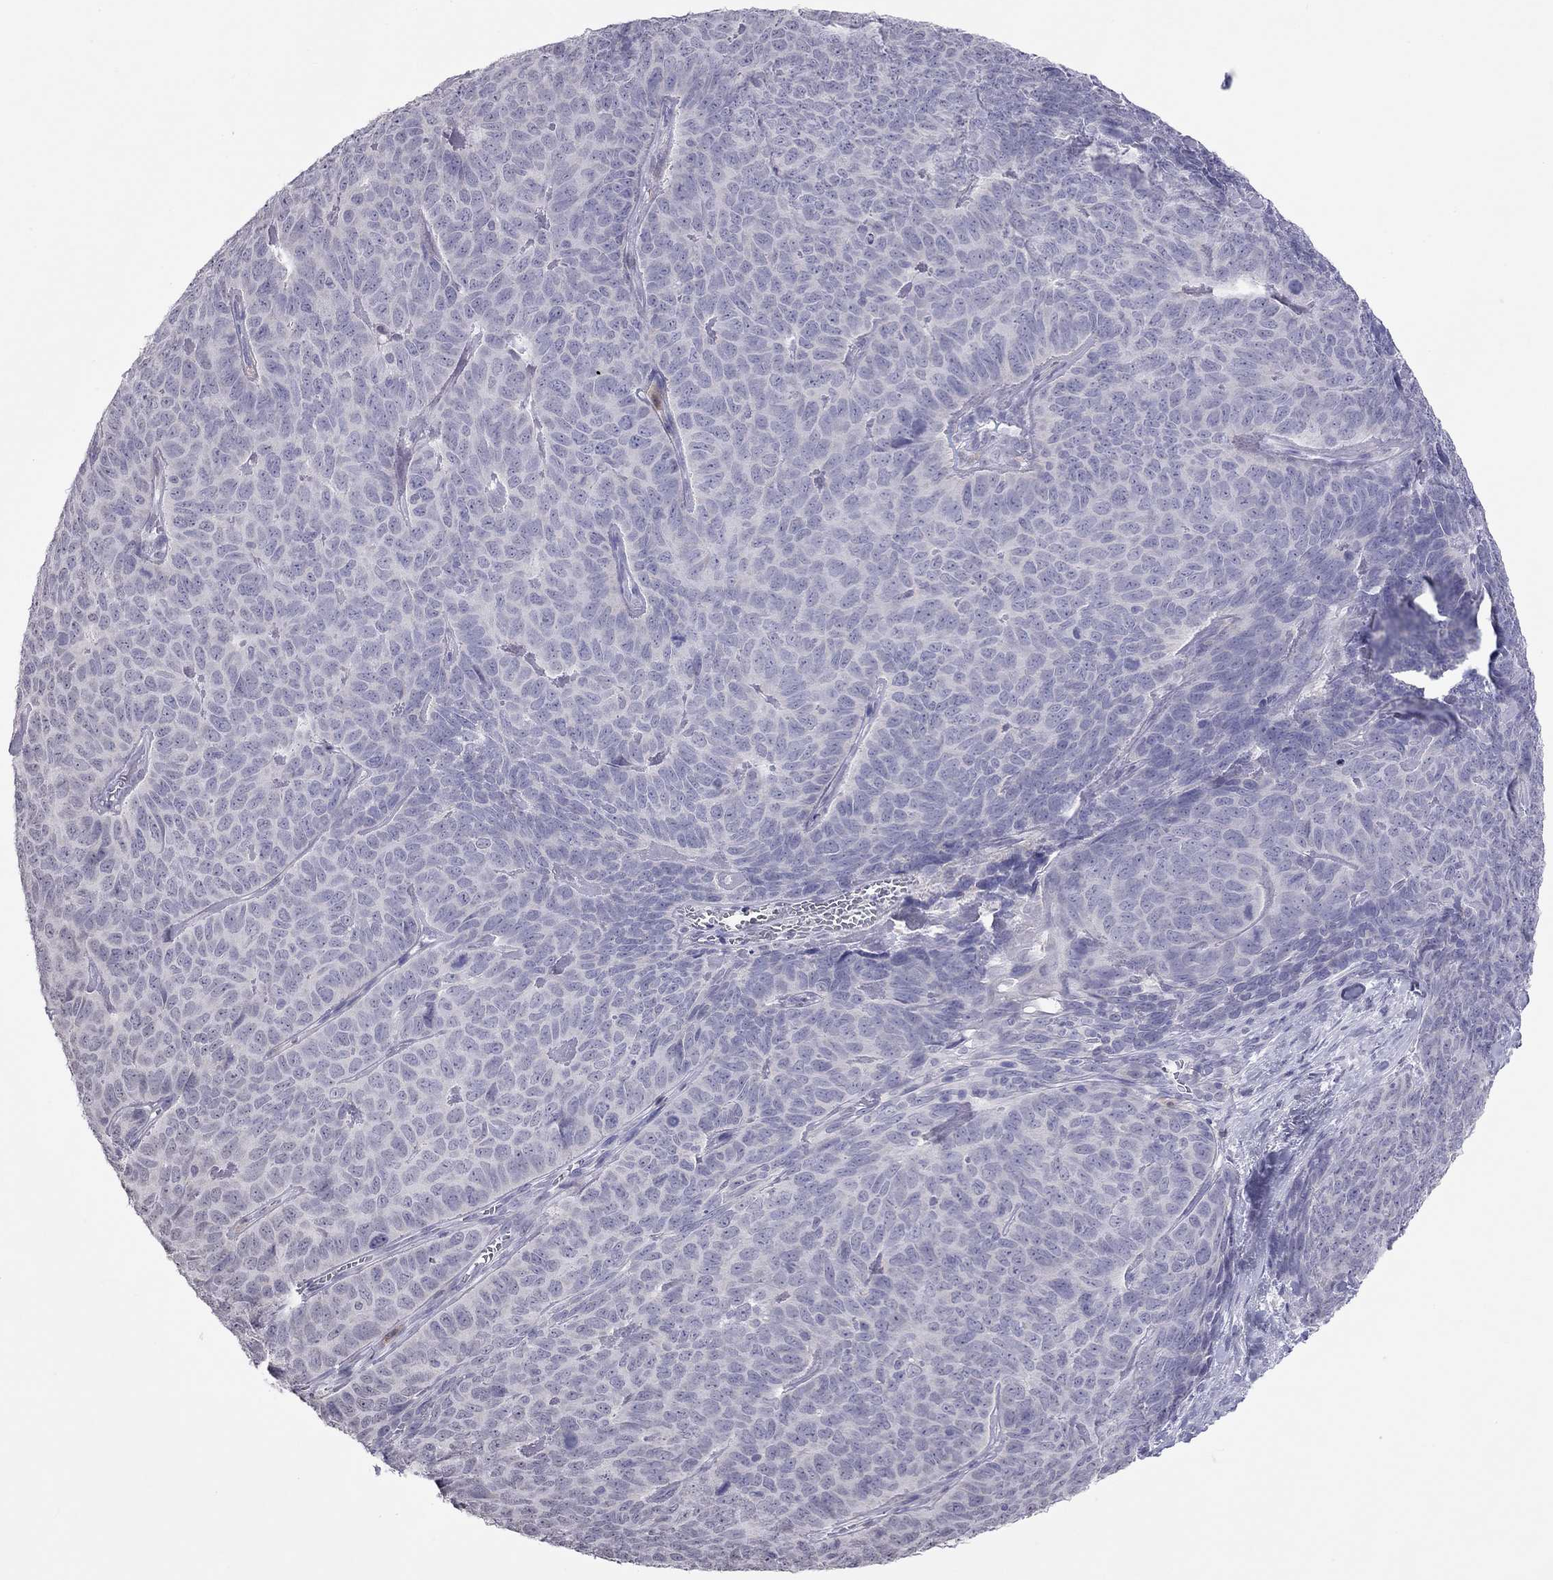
{"staining": {"intensity": "negative", "quantity": "none", "location": "none"}, "tissue": "skin cancer", "cell_type": "Tumor cells", "image_type": "cancer", "snomed": [{"axis": "morphology", "description": "Squamous cell carcinoma, NOS"}, {"axis": "topography", "description": "Skin"}, {"axis": "topography", "description": "Anal"}], "caption": "This photomicrograph is of skin cancer stained with immunohistochemistry (IHC) to label a protein in brown with the nuclei are counter-stained blue. There is no expression in tumor cells. (DAB IHC visualized using brightfield microscopy, high magnification).", "gene": "PPP1R3A", "patient": {"sex": "female", "age": 51}}